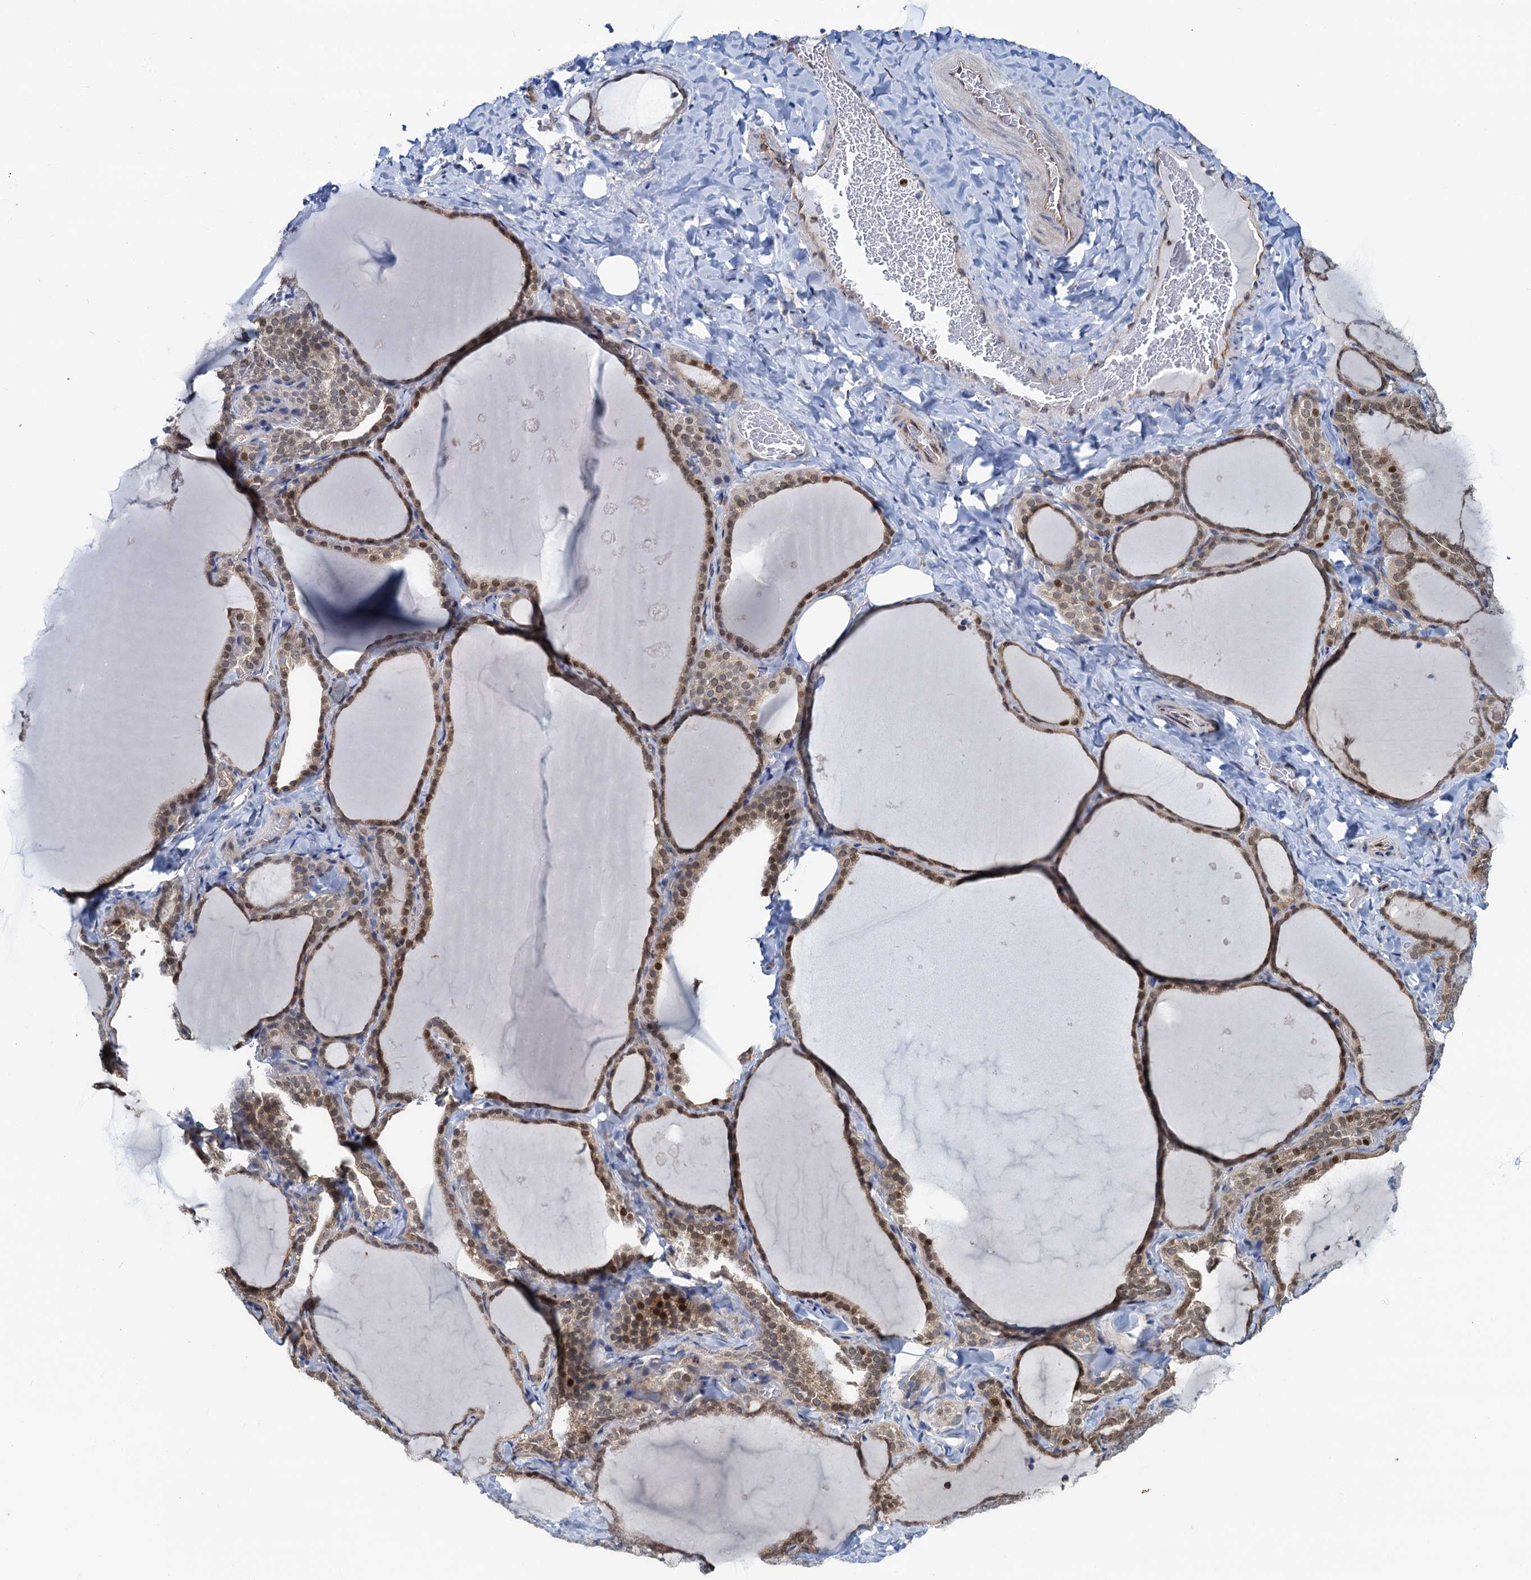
{"staining": {"intensity": "moderate", "quantity": ">75%", "location": "cytoplasmic/membranous,nuclear"}, "tissue": "thyroid gland", "cell_type": "Glandular cells", "image_type": "normal", "snomed": [{"axis": "morphology", "description": "Normal tissue, NOS"}, {"axis": "topography", "description": "Thyroid gland"}], "caption": "Protein analysis of benign thyroid gland displays moderate cytoplasmic/membranous,nuclear staining in about >75% of glandular cells. The staining was performed using DAB, with brown indicating positive protein expression. Nuclei are stained blue with hematoxylin.", "gene": "RNF125", "patient": {"sex": "female", "age": 22}}